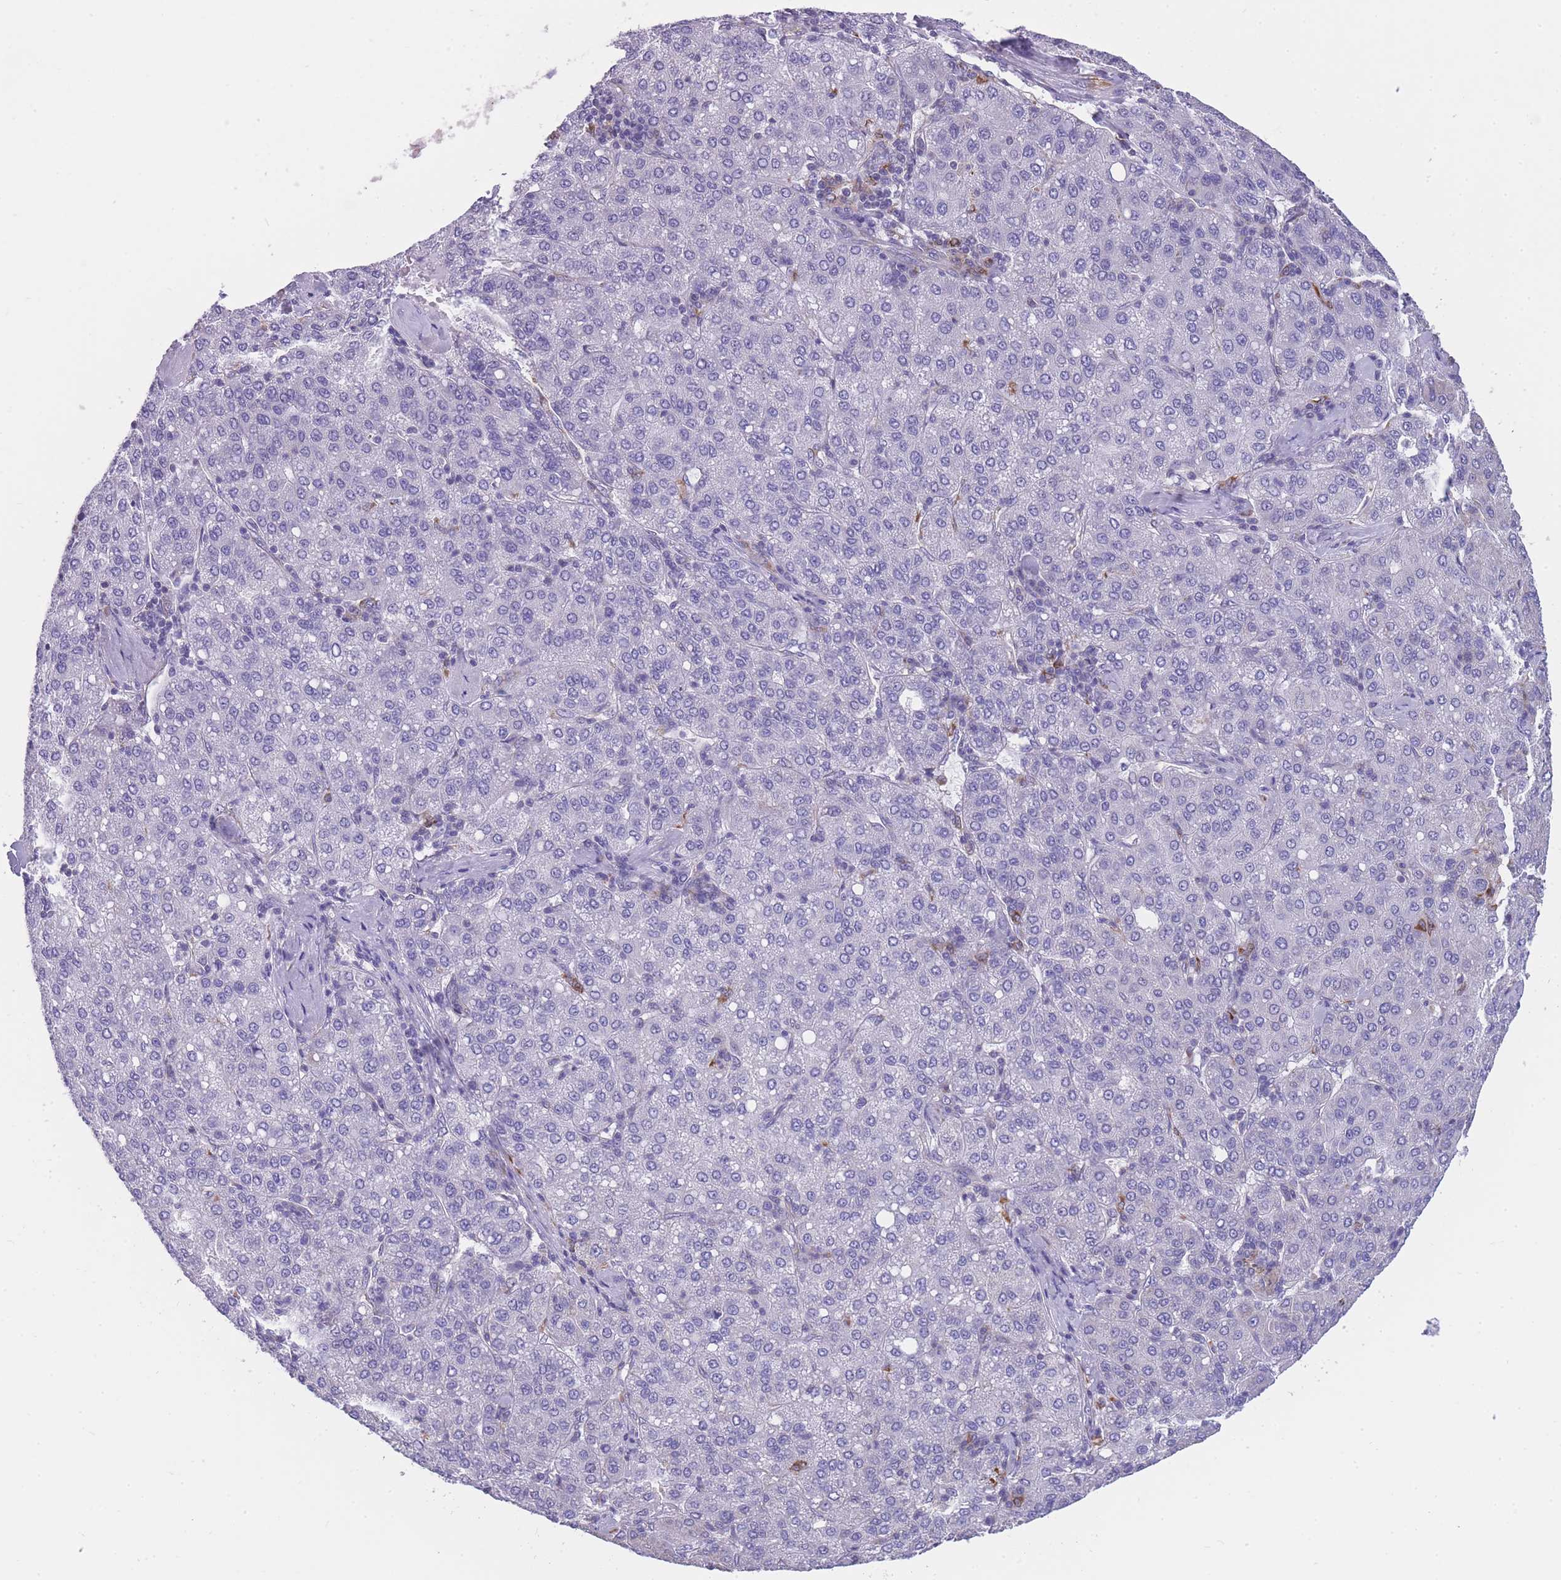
{"staining": {"intensity": "negative", "quantity": "none", "location": "none"}, "tissue": "liver cancer", "cell_type": "Tumor cells", "image_type": "cancer", "snomed": [{"axis": "morphology", "description": "Carcinoma, Hepatocellular, NOS"}, {"axis": "topography", "description": "Liver"}], "caption": "Immunohistochemistry (IHC) of liver cancer reveals no staining in tumor cells.", "gene": "ZNF662", "patient": {"sex": "male", "age": 65}}